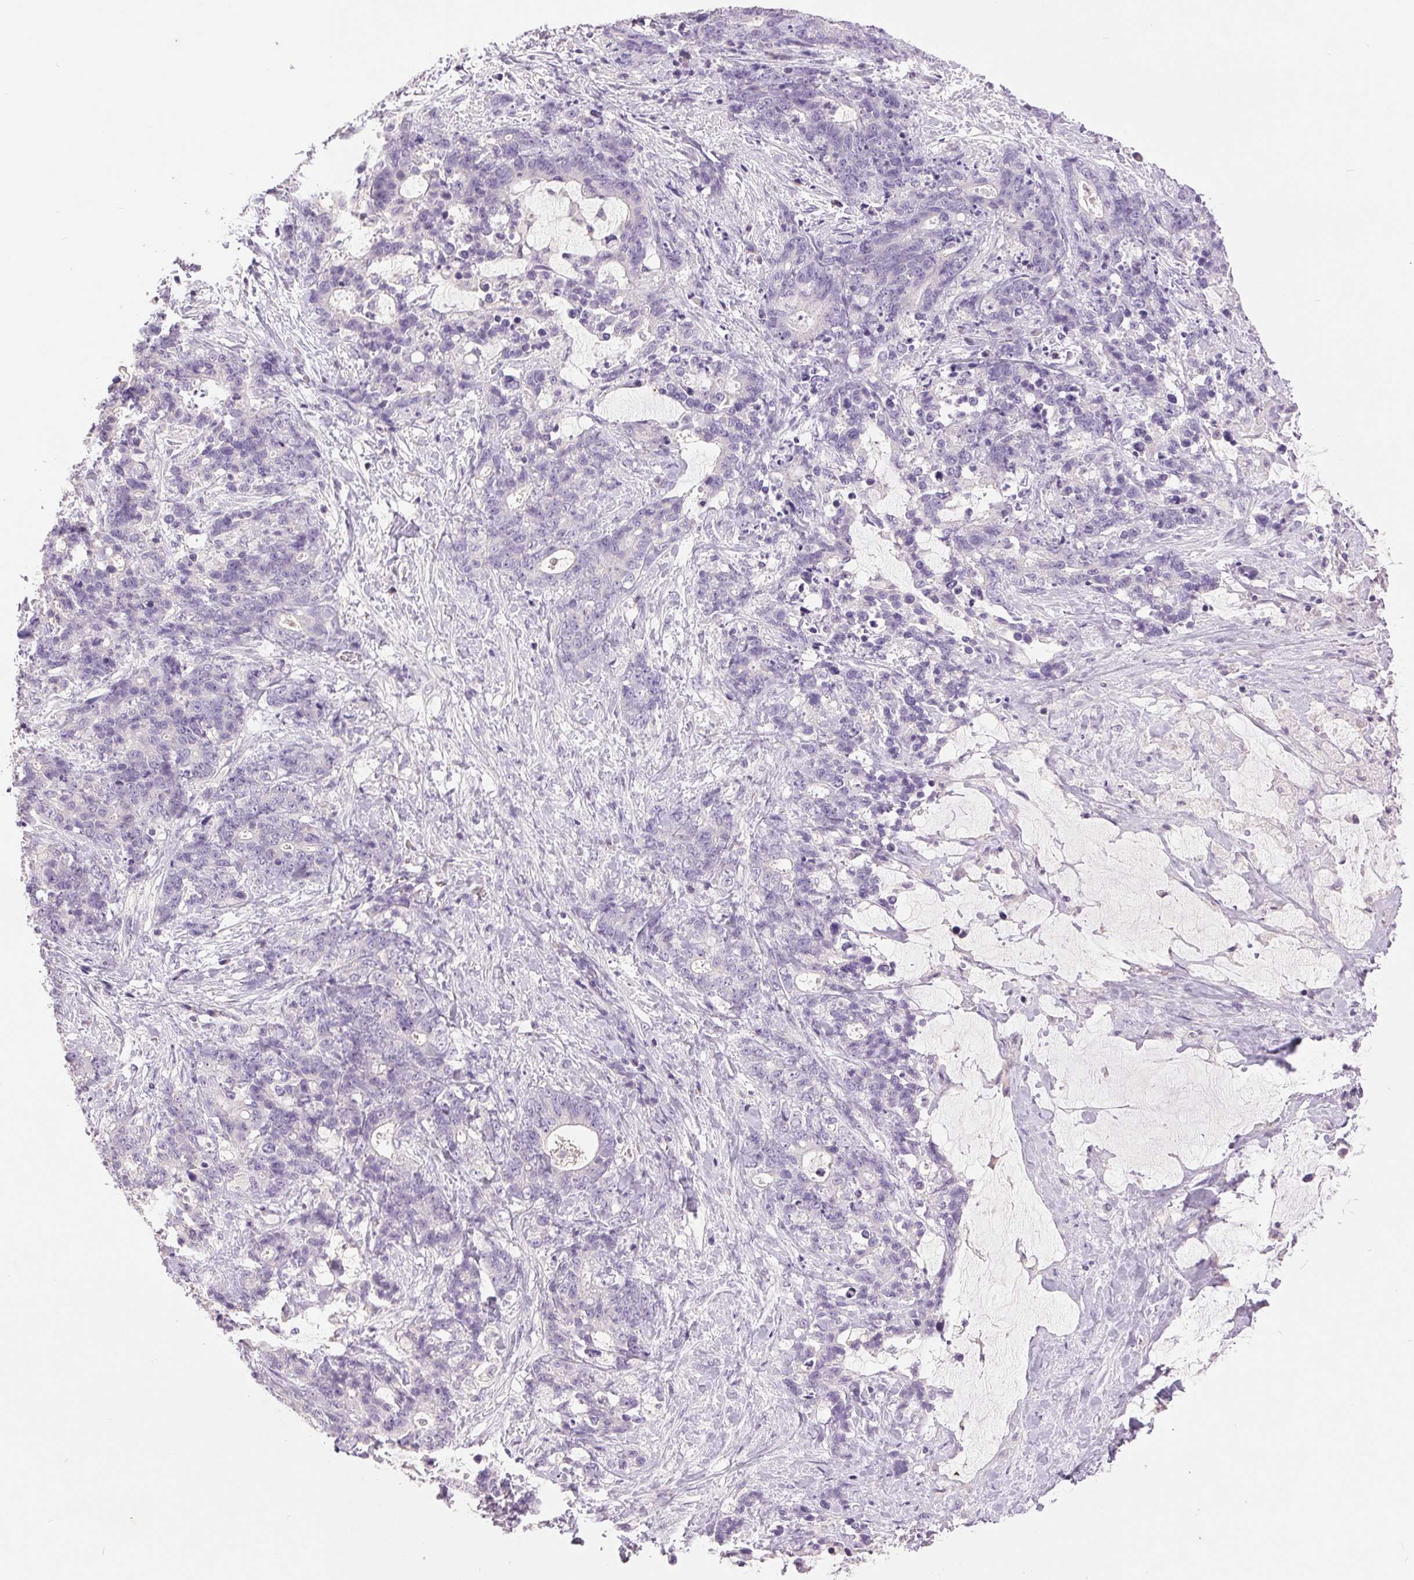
{"staining": {"intensity": "negative", "quantity": "none", "location": "none"}, "tissue": "stomach cancer", "cell_type": "Tumor cells", "image_type": "cancer", "snomed": [{"axis": "morphology", "description": "Normal tissue, NOS"}, {"axis": "morphology", "description": "Adenocarcinoma, NOS"}, {"axis": "topography", "description": "Stomach"}], "caption": "High magnification brightfield microscopy of stomach adenocarcinoma stained with DAB (brown) and counterstained with hematoxylin (blue): tumor cells show no significant expression. (Brightfield microscopy of DAB (3,3'-diaminobenzidine) IHC at high magnification).", "gene": "FXYD4", "patient": {"sex": "female", "age": 64}}